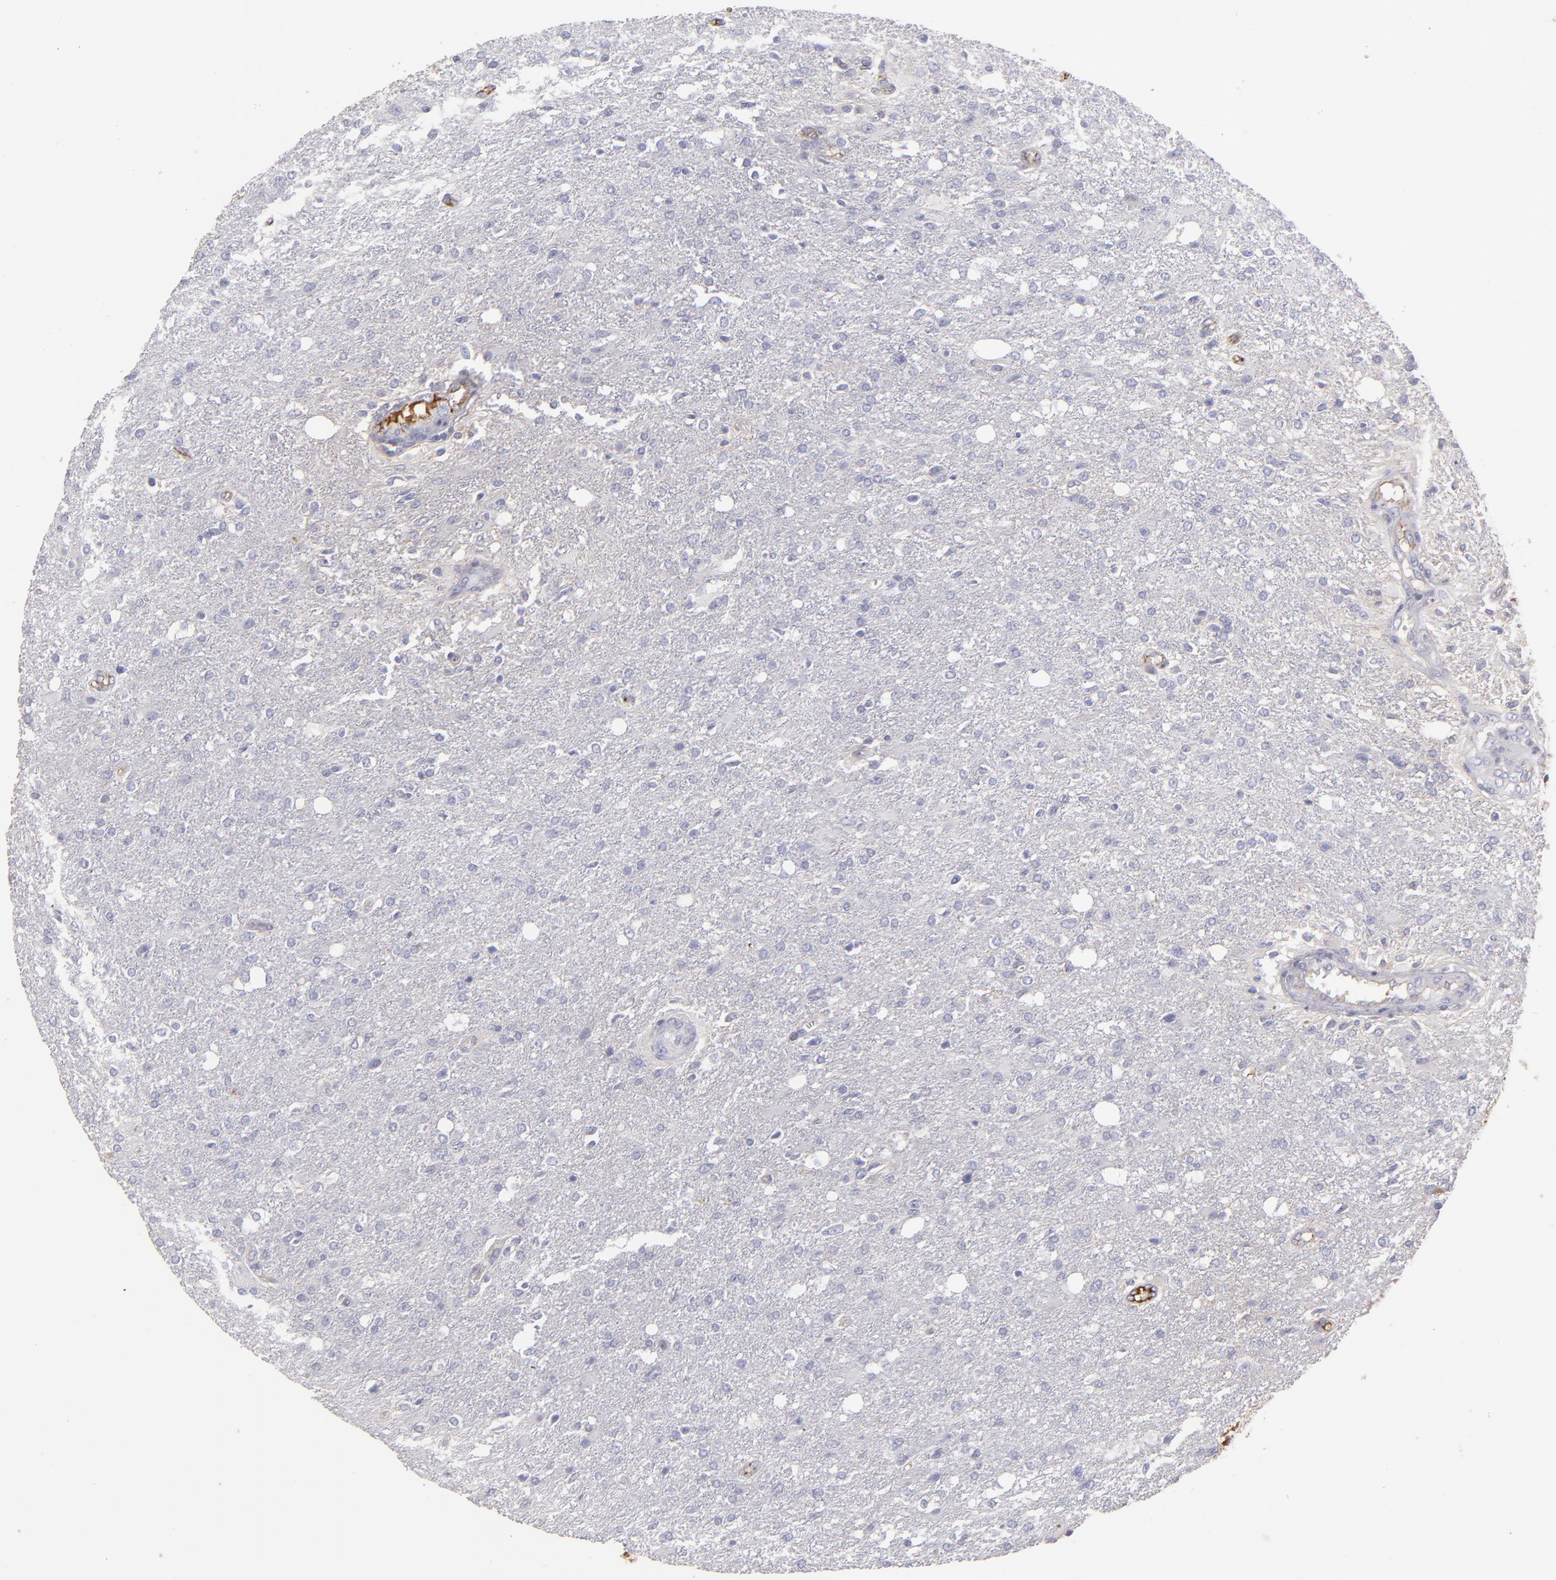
{"staining": {"intensity": "negative", "quantity": "none", "location": "none"}, "tissue": "glioma", "cell_type": "Tumor cells", "image_type": "cancer", "snomed": [{"axis": "morphology", "description": "Glioma, malignant, High grade"}, {"axis": "topography", "description": "Cerebral cortex"}], "caption": "Glioma was stained to show a protein in brown. There is no significant expression in tumor cells.", "gene": "ABCC4", "patient": {"sex": "male", "age": 76}}